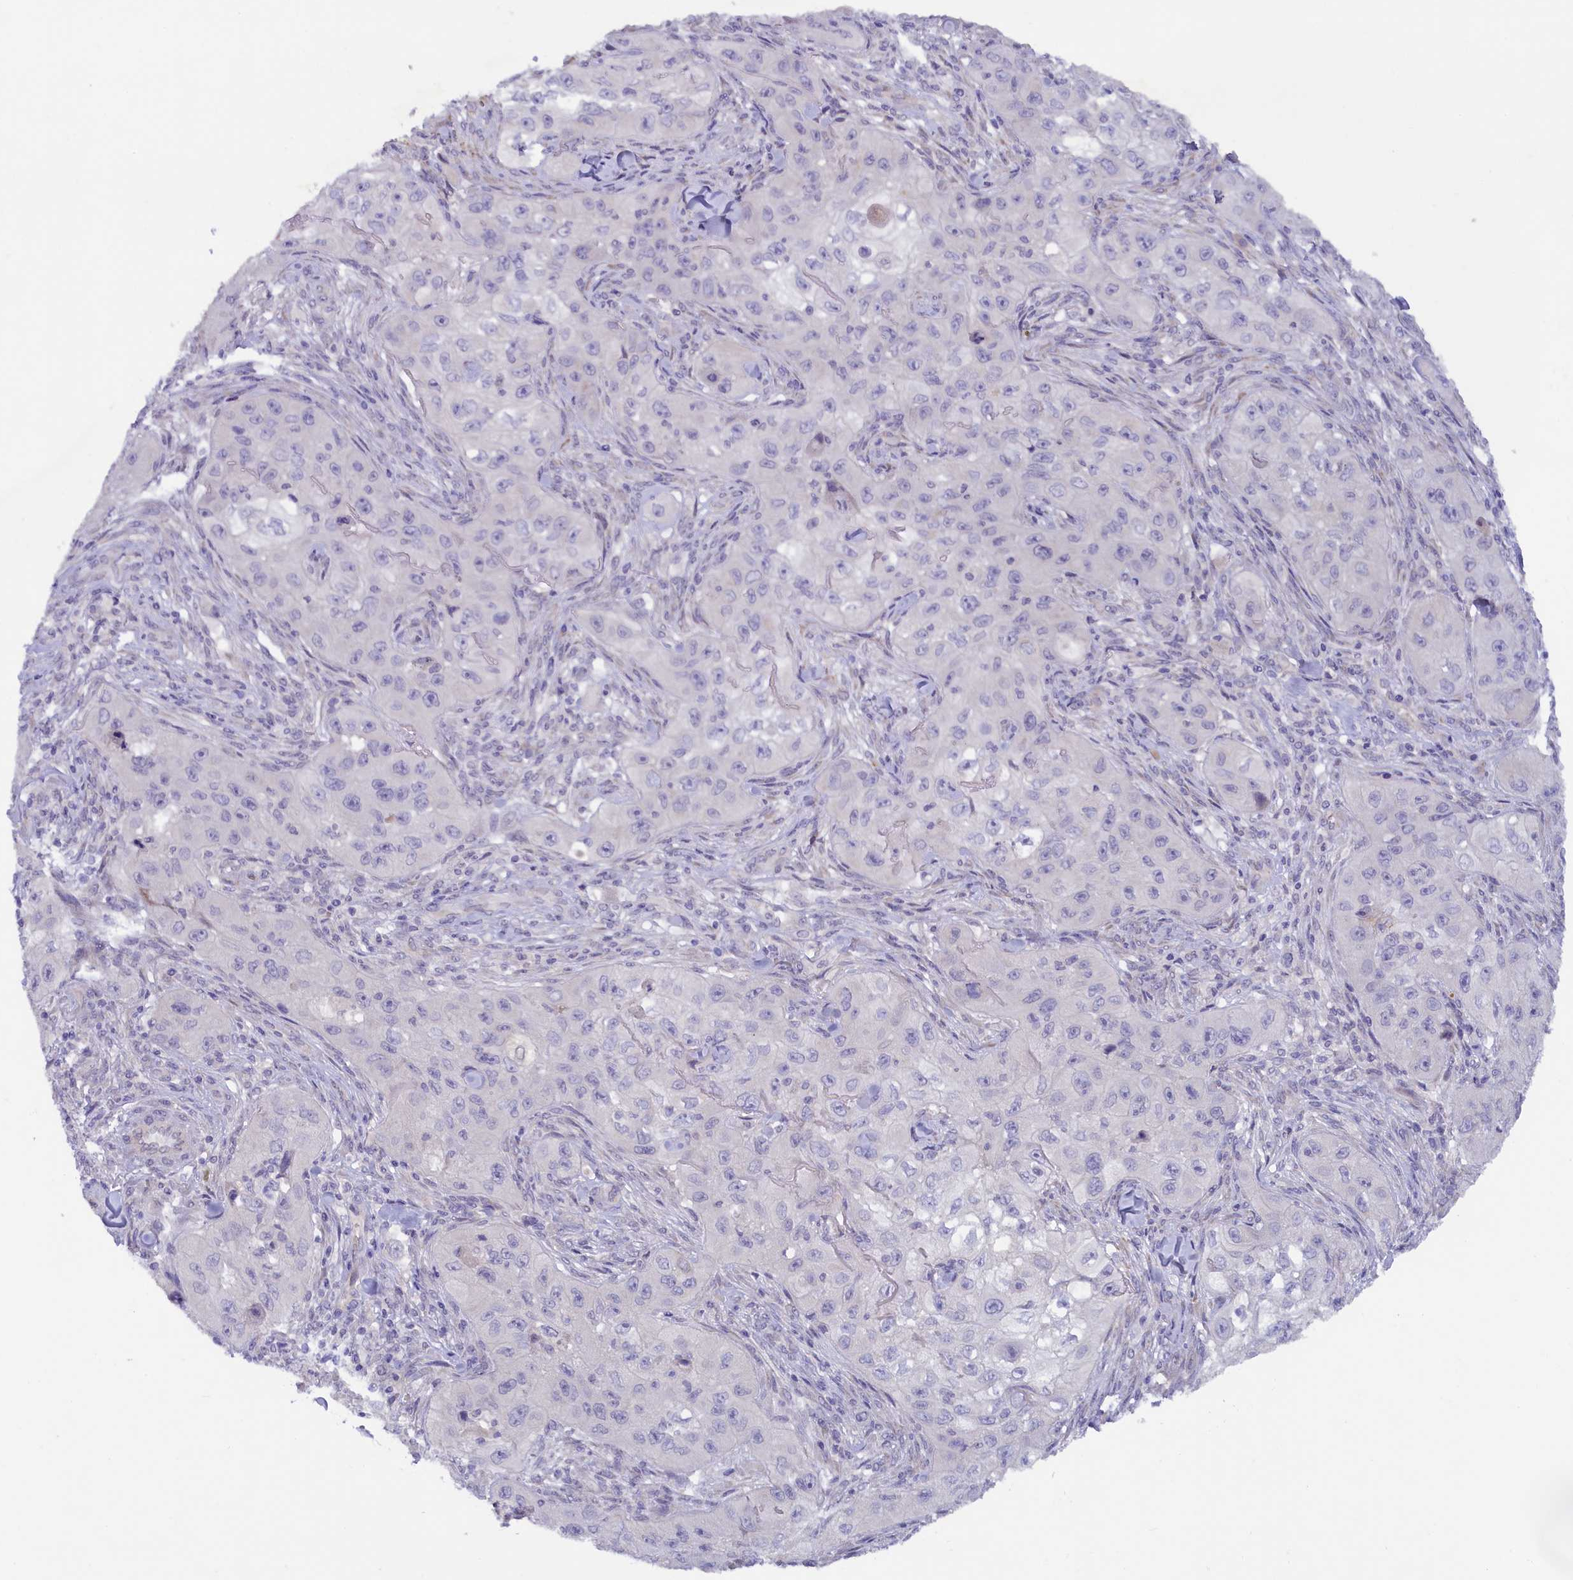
{"staining": {"intensity": "negative", "quantity": "none", "location": "none"}, "tissue": "skin cancer", "cell_type": "Tumor cells", "image_type": "cancer", "snomed": [{"axis": "morphology", "description": "Squamous cell carcinoma, NOS"}, {"axis": "topography", "description": "Skin"}, {"axis": "topography", "description": "Subcutis"}], "caption": "This is a image of immunohistochemistry (IHC) staining of skin cancer (squamous cell carcinoma), which shows no positivity in tumor cells. (Brightfield microscopy of DAB (3,3'-diaminobenzidine) immunohistochemistry (IHC) at high magnification).", "gene": "ZSWIM4", "patient": {"sex": "male", "age": 73}}